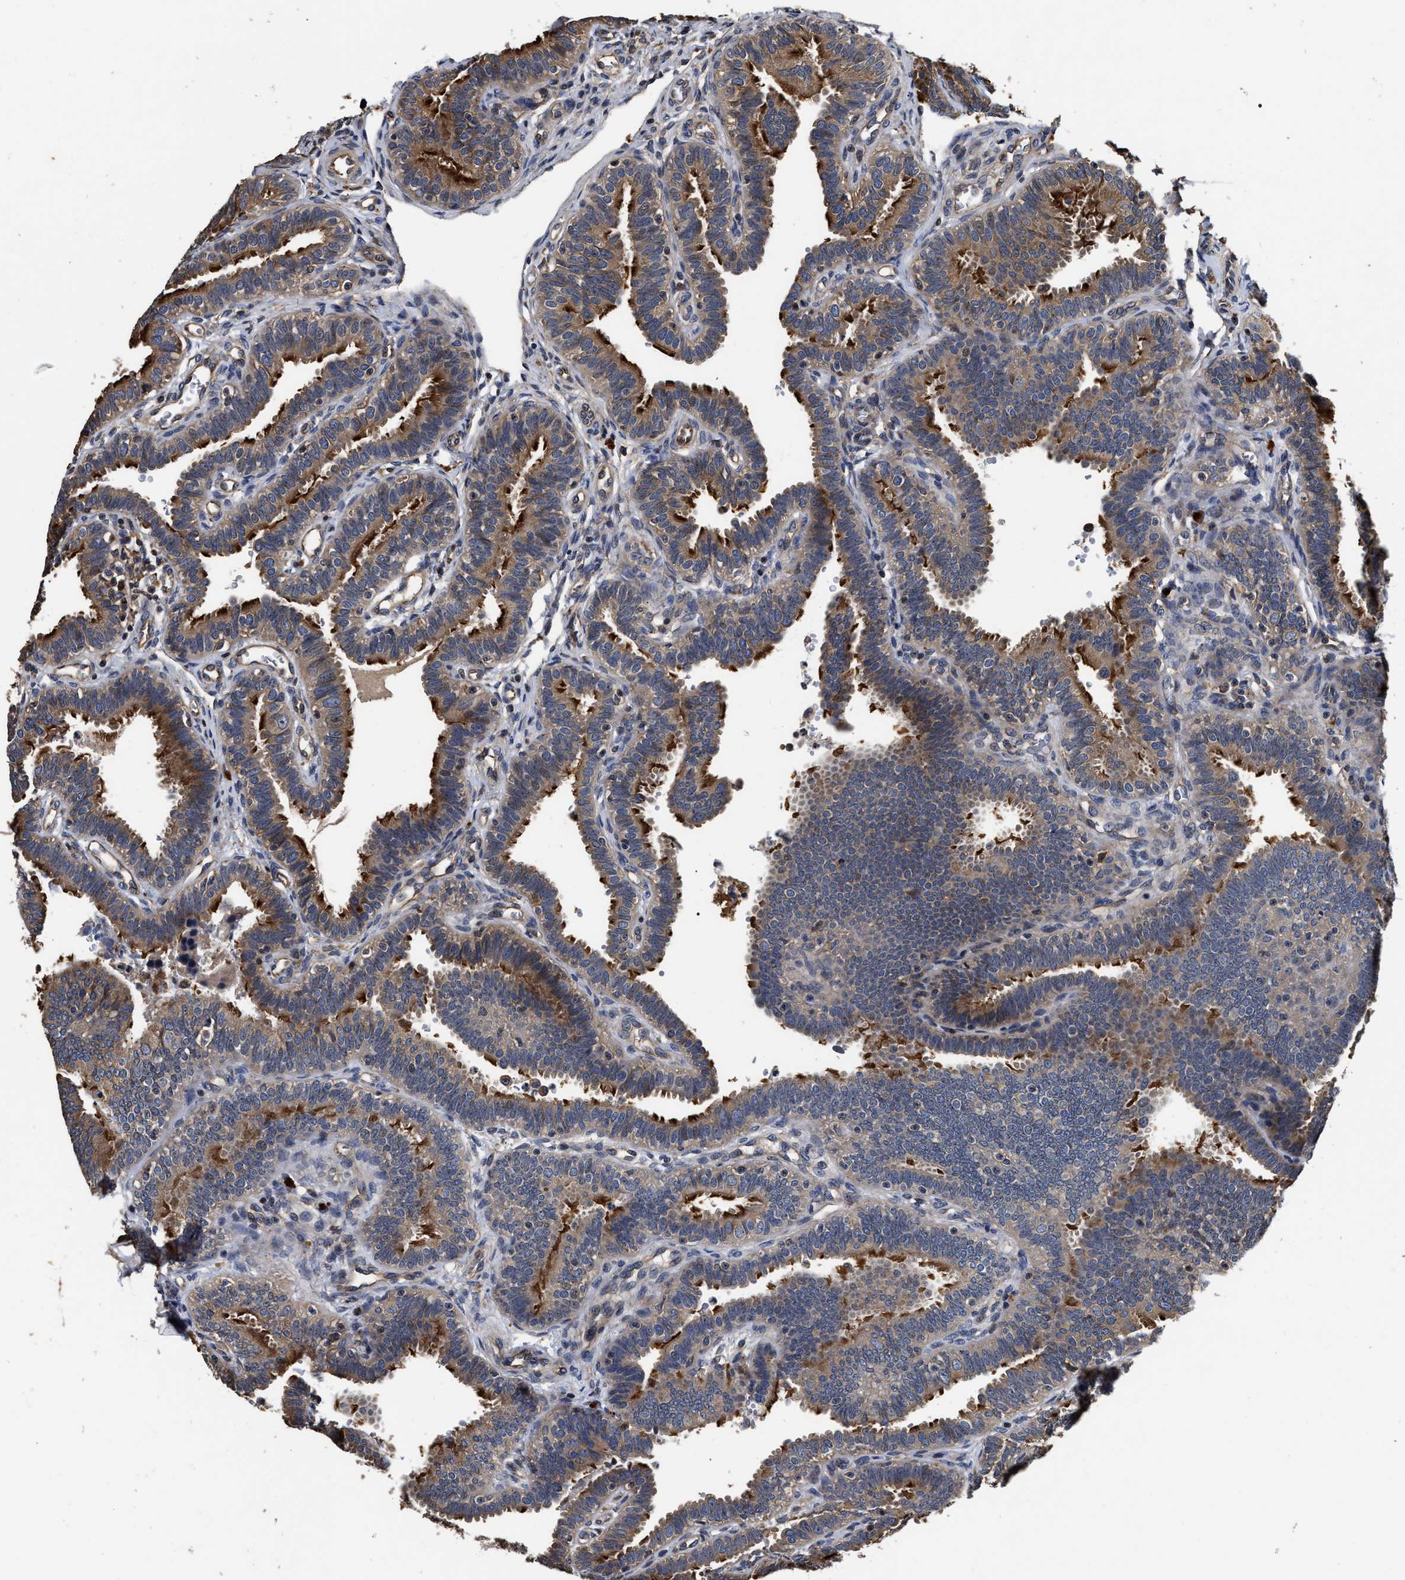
{"staining": {"intensity": "strong", "quantity": "25%-75%", "location": "cytoplasmic/membranous"}, "tissue": "fallopian tube", "cell_type": "Glandular cells", "image_type": "normal", "snomed": [{"axis": "morphology", "description": "Normal tissue, NOS"}, {"axis": "topography", "description": "Fallopian tube"}, {"axis": "topography", "description": "Placenta"}], "caption": "Protein expression analysis of unremarkable fallopian tube demonstrates strong cytoplasmic/membranous staining in about 25%-75% of glandular cells.", "gene": "ABCG8", "patient": {"sex": "female", "age": 34}}